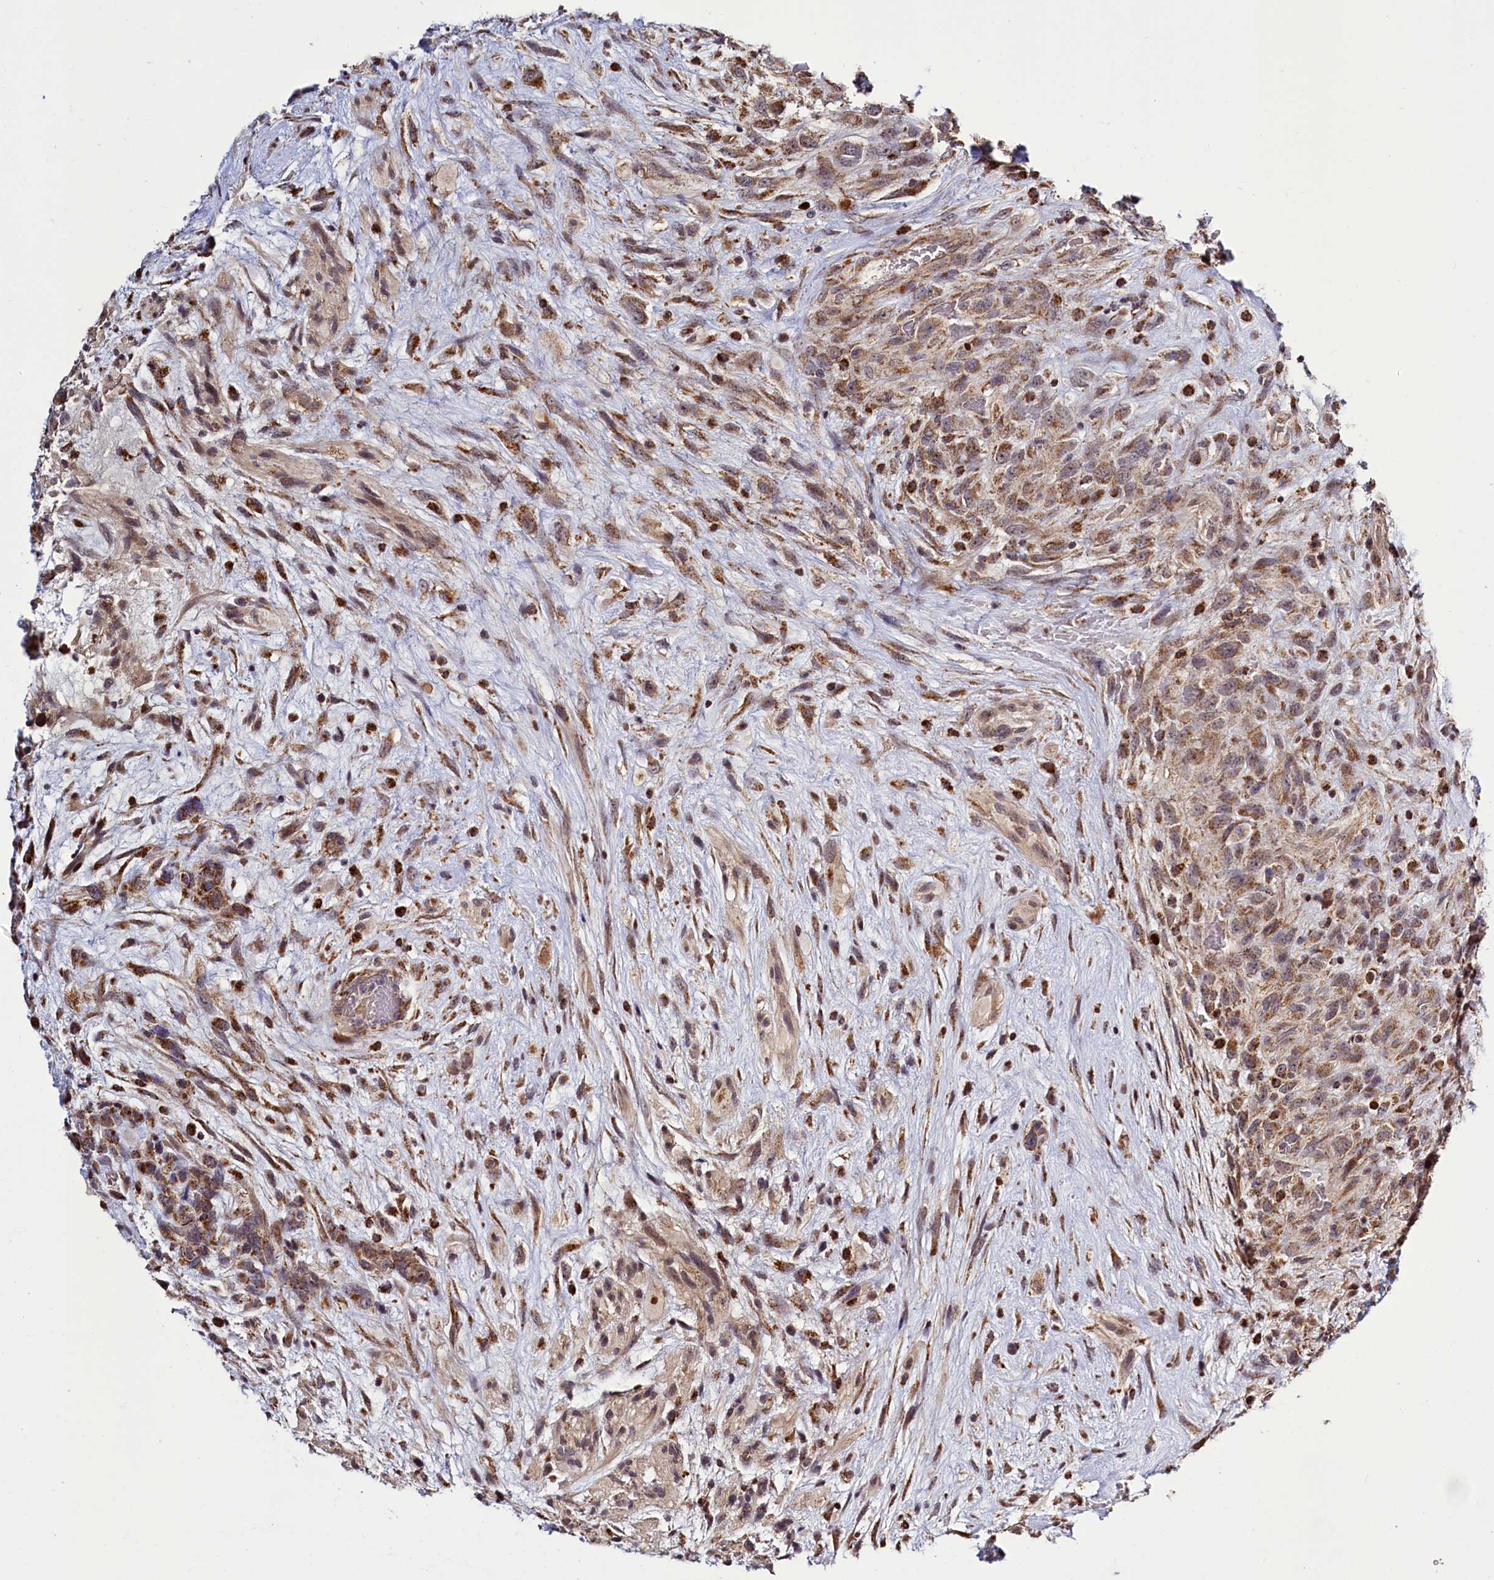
{"staining": {"intensity": "moderate", "quantity": ">75%", "location": "cytoplasmic/membranous"}, "tissue": "glioma", "cell_type": "Tumor cells", "image_type": "cancer", "snomed": [{"axis": "morphology", "description": "Glioma, malignant, High grade"}, {"axis": "topography", "description": "Brain"}], "caption": "IHC (DAB (3,3'-diaminobenzidine)) staining of glioma demonstrates moderate cytoplasmic/membranous protein staining in approximately >75% of tumor cells.", "gene": "DYNC2H1", "patient": {"sex": "male", "age": 61}}